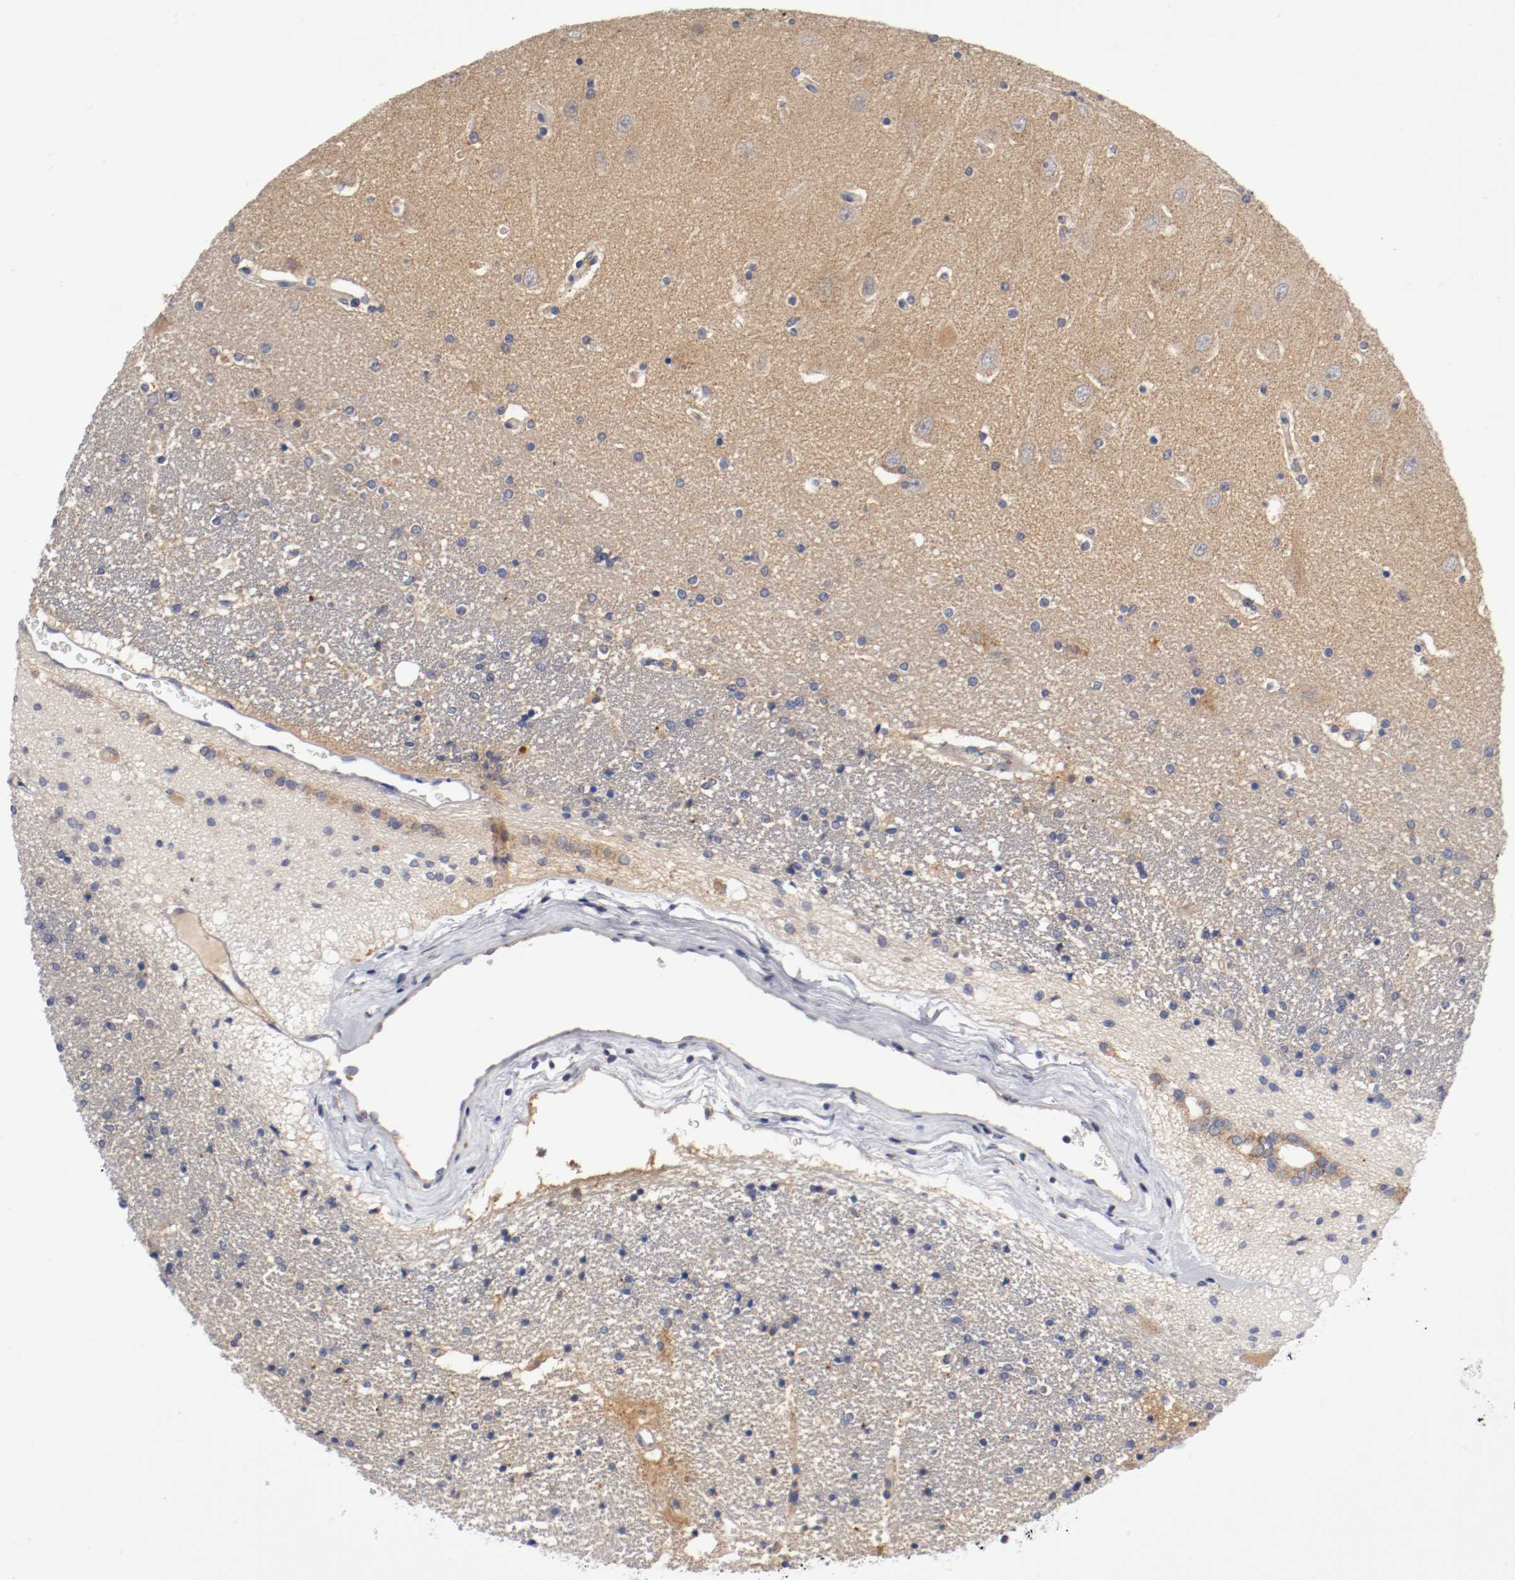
{"staining": {"intensity": "weak", "quantity": ">75%", "location": "cytoplasmic/membranous"}, "tissue": "hippocampus", "cell_type": "Glial cells", "image_type": "normal", "snomed": [{"axis": "morphology", "description": "Normal tissue, NOS"}, {"axis": "topography", "description": "Hippocampus"}], "caption": "Brown immunohistochemical staining in unremarkable hippocampus shows weak cytoplasmic/membranous expression in about >75% of glial cells. (brown staining indicates protein expression, while blue staining denotes nuclei).", "gene": "PCSK6", "patient": {"sex": "female", "age": 54}}